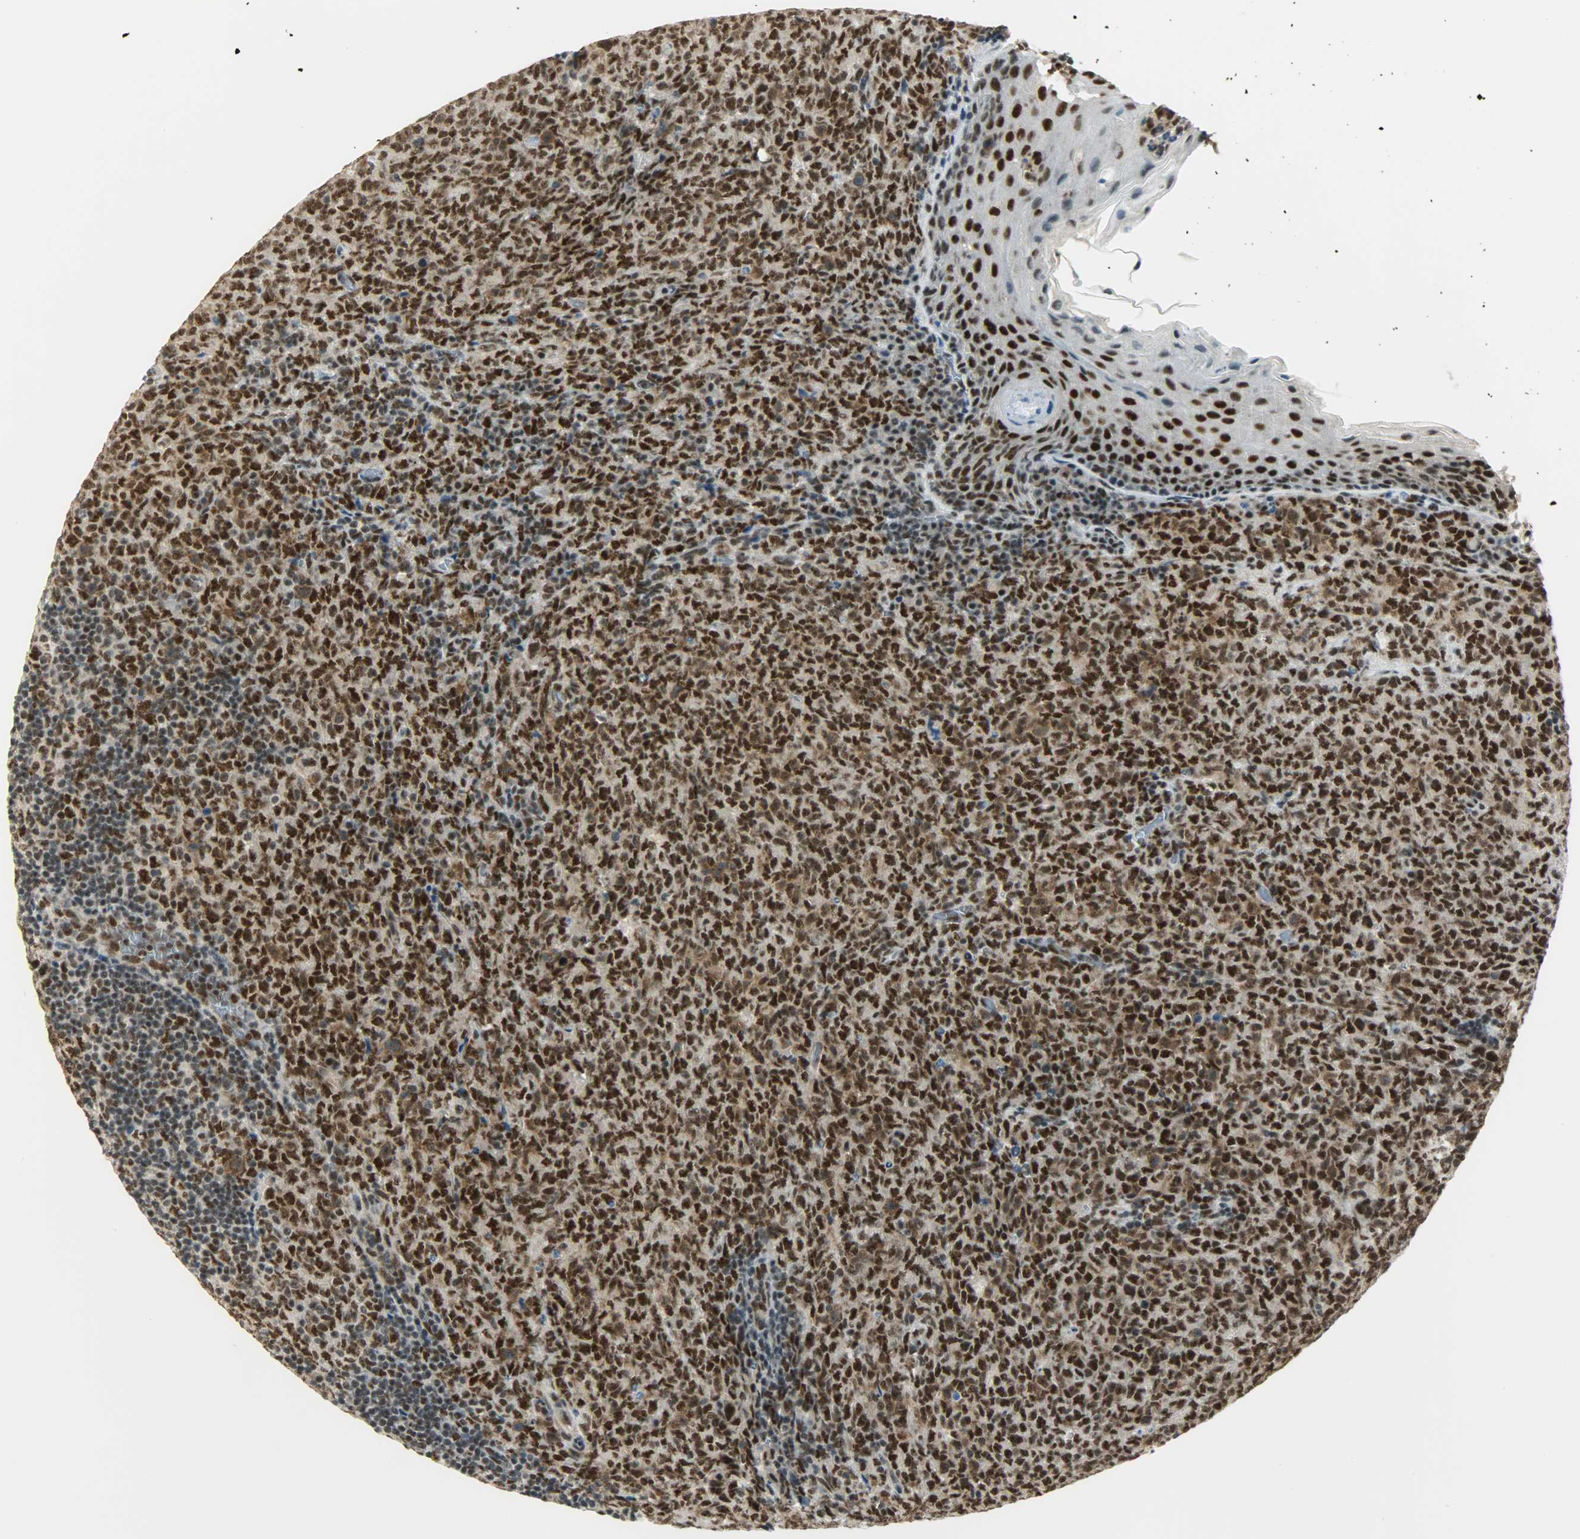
{"staining": {"intensity": "strong", "quantity": ">75%", "location": "nuclear"}, "tissue": "lymphoma", "cell_type": "Tumor cells", "image_type": "cancer", "snomed": [{"axis": "morphology", "description": "Malignant lymphoma, non-Hodgkin's type, High grade"}, {"axis": "topography", "description": "Tonsil"}], "caption": "High-grade malignant lymphoma, non-Hodgkin's type tissue reveals strong nuclear positivity in about >75% of tumor cells, visualized by immunohistochemistry.", "gene": "SUGP1", "patient": {"sex": "female", "age": 36}}